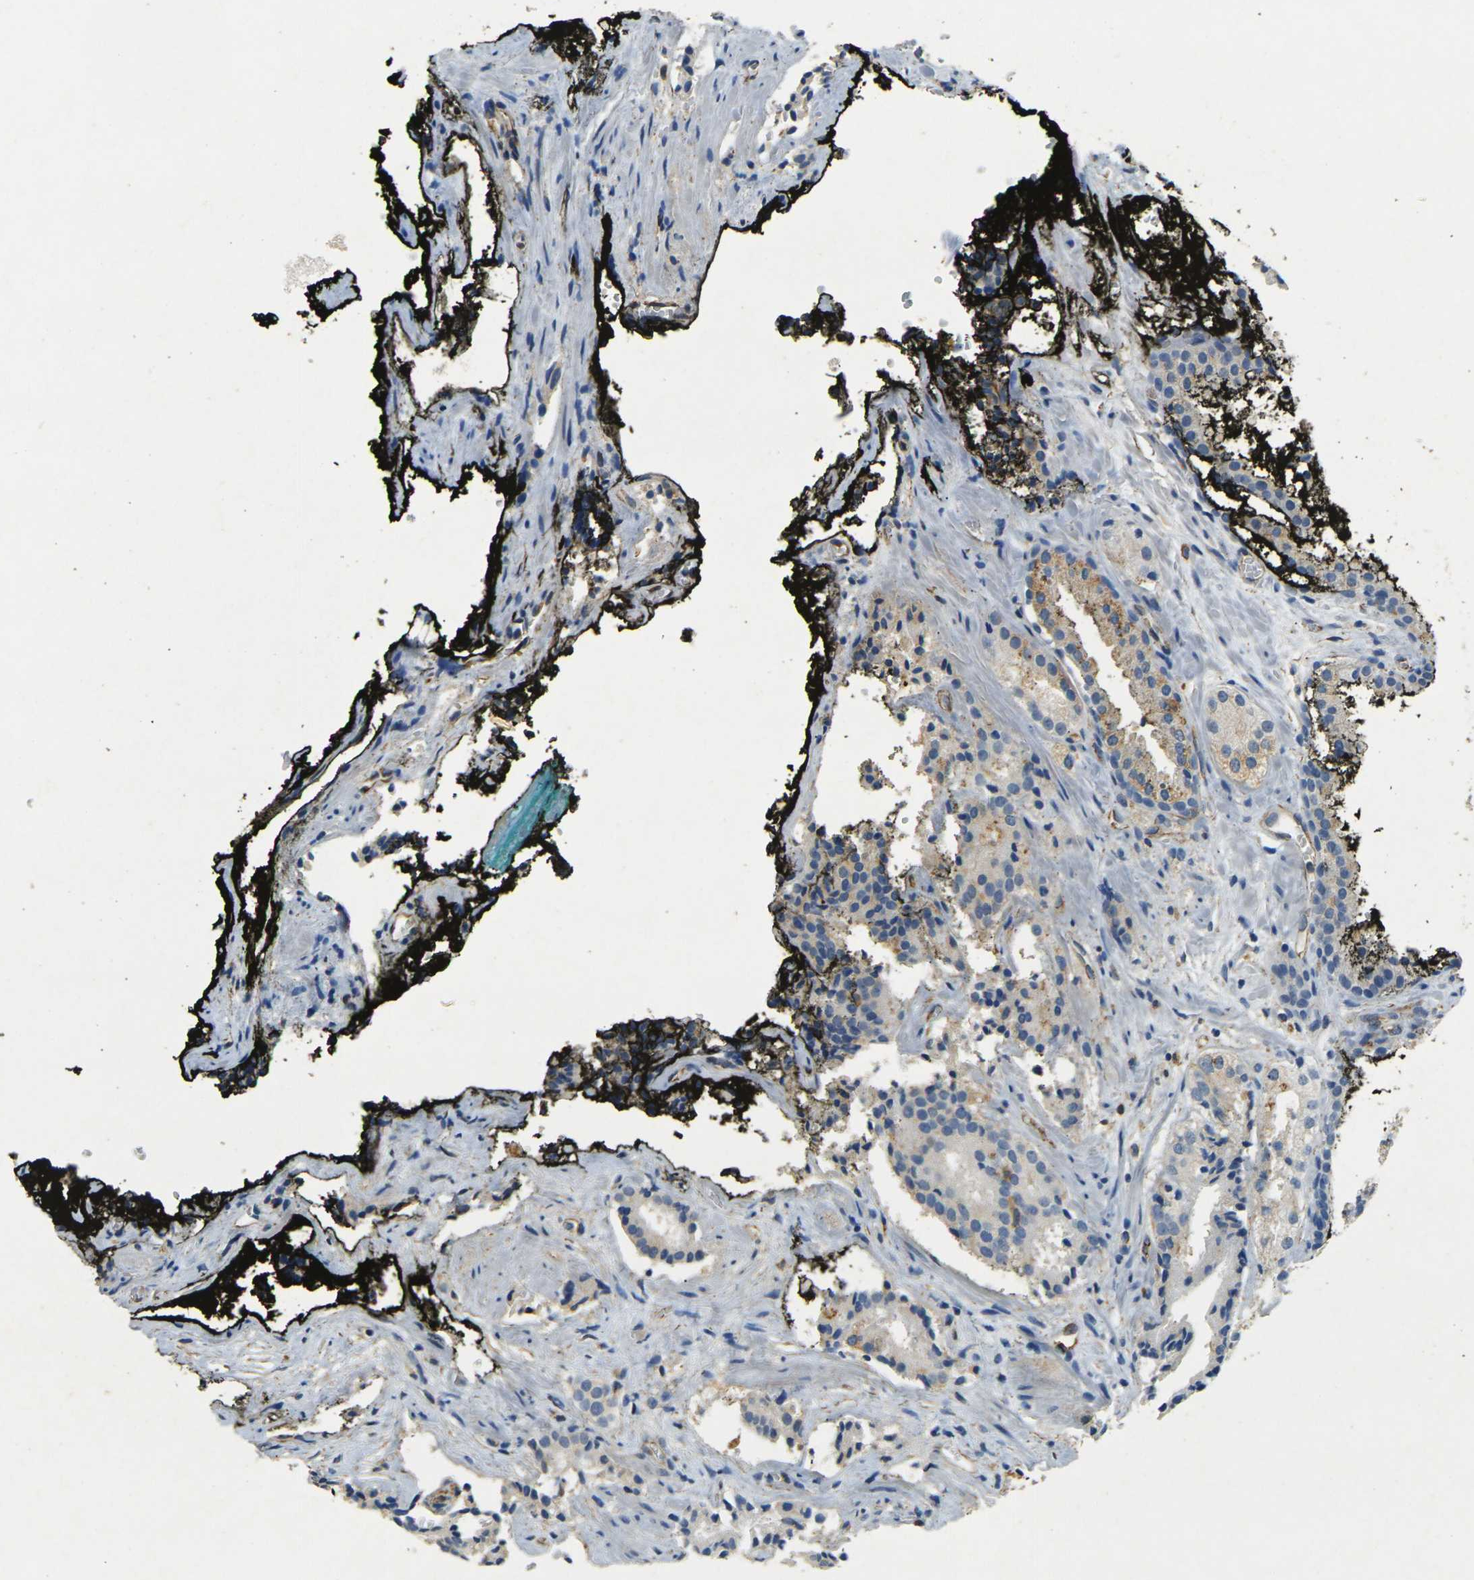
{"staining": {"intensity": "weak", "quantity": "<25%", "location": "cytoplasmic/membranous"}, "tissue": "prostate cancer", "cell_type": "Tumor cells", "image_type": "cancer", "snomed": [{"axis": "morphology", "description": "Adenocarcinoma, High grade"}, {"axis": "topography", "description": "Prostate"}], "caption": "An image of human adenocarcinoma (high-grade) (prostate) is negative for staining in tumor cells. (Stains: DAB IHC with hematoxylin counter stain, Microscopy: brightfield microscopy at high magnification).", "gene": "SORT1", "patient": {"sex": "male", "age": 58}}